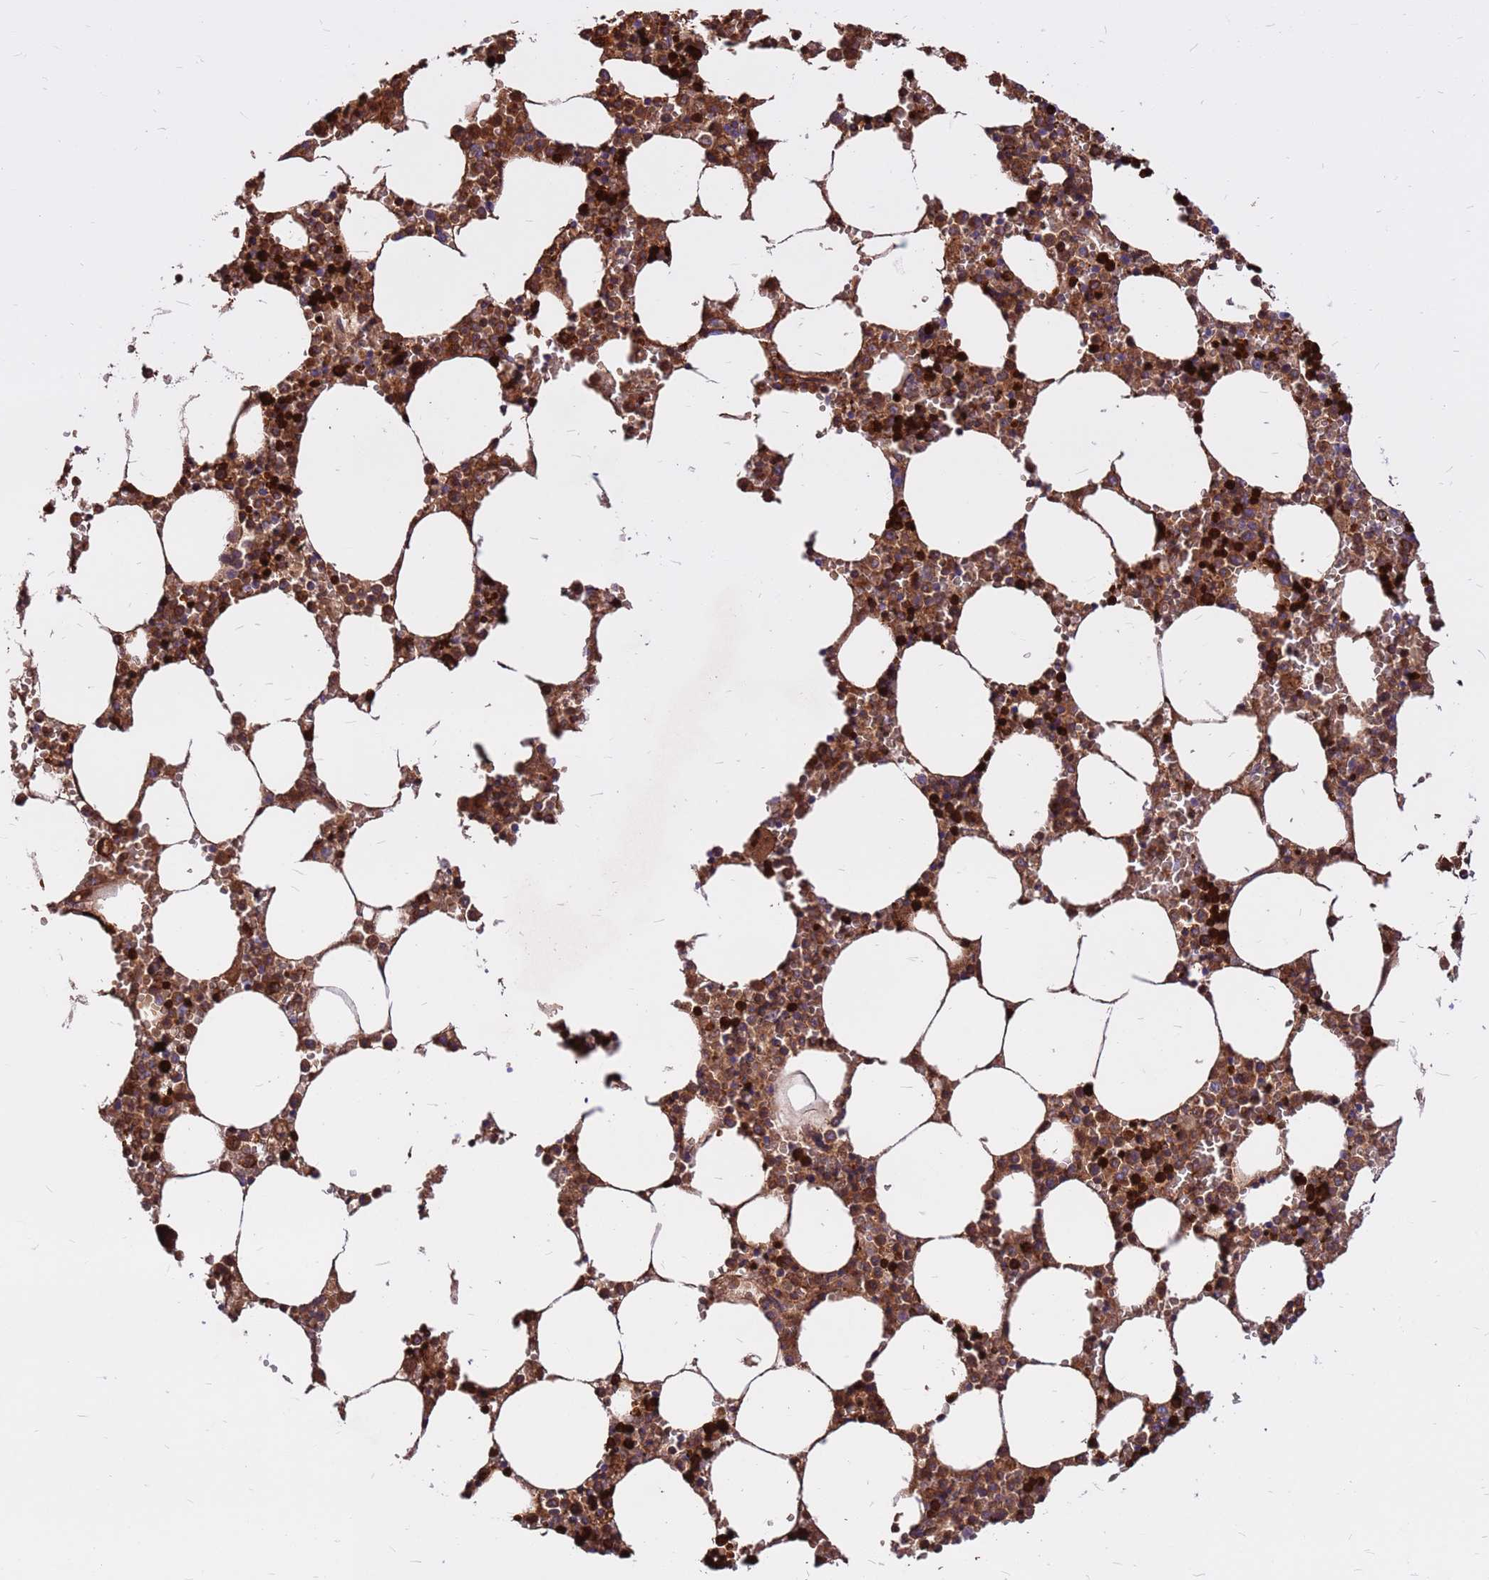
{"staining": {"intensity": "strong", "quantity": "25%-75%", "location": "cytoplasmic/membranous"}, "tissue": "bone marrow", "cell_type": "Hematopoietic cells", "image_type": "normal", "snomed": [{"axis": "morphology", "description": "Normal tissue, NOS"}, {"axis": "topography", "description": "Bone marrow"}], "caption": "Hematopoietic cells reveal strong cytoplasmic/membranous expression in about 25%-75% of cells in unremarkable bone marrow. (IHC, brightfield microscopy, high magnification).", "gene": "ZNF669", "patient": {"sex": "female", "age": 64}}